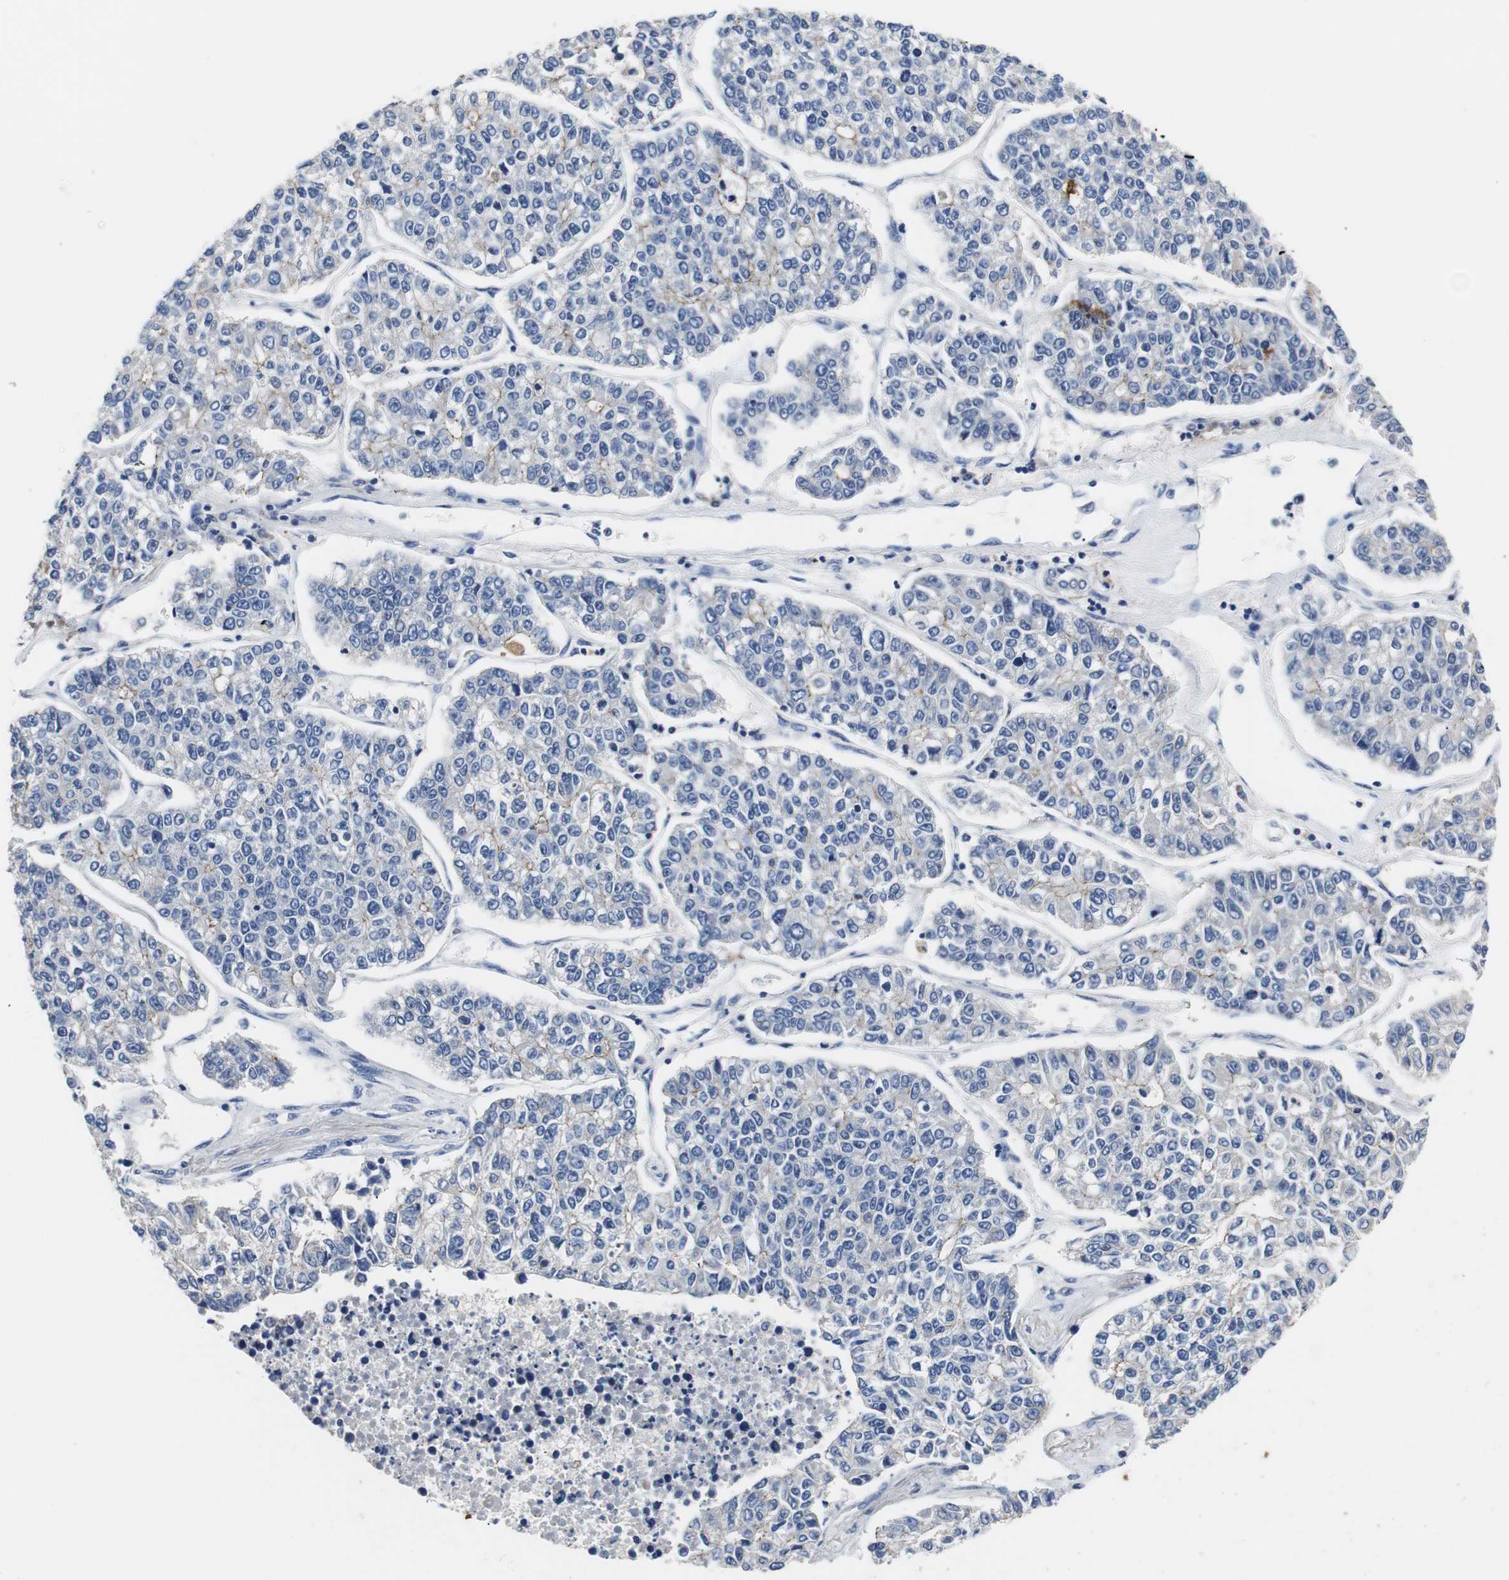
{"staining": {"intensity": "negative", "quantity": "none", "location": "none"}, "tissue": "lung cancer", "cell_type": "Tumor cells", "image_type": "cancer", "snomed": [{"axis": "morphology", "description": "Adenocarcinoma, NOS"}, {"axis": "topography", "description": "Lung"}], "caption": "Immunohistochemistry of lung cancer (adenocarcinoma) exhibits no expression in tumor cells.", "gene": "PCK1", "patient": {"sex": "male", "age": 49}}